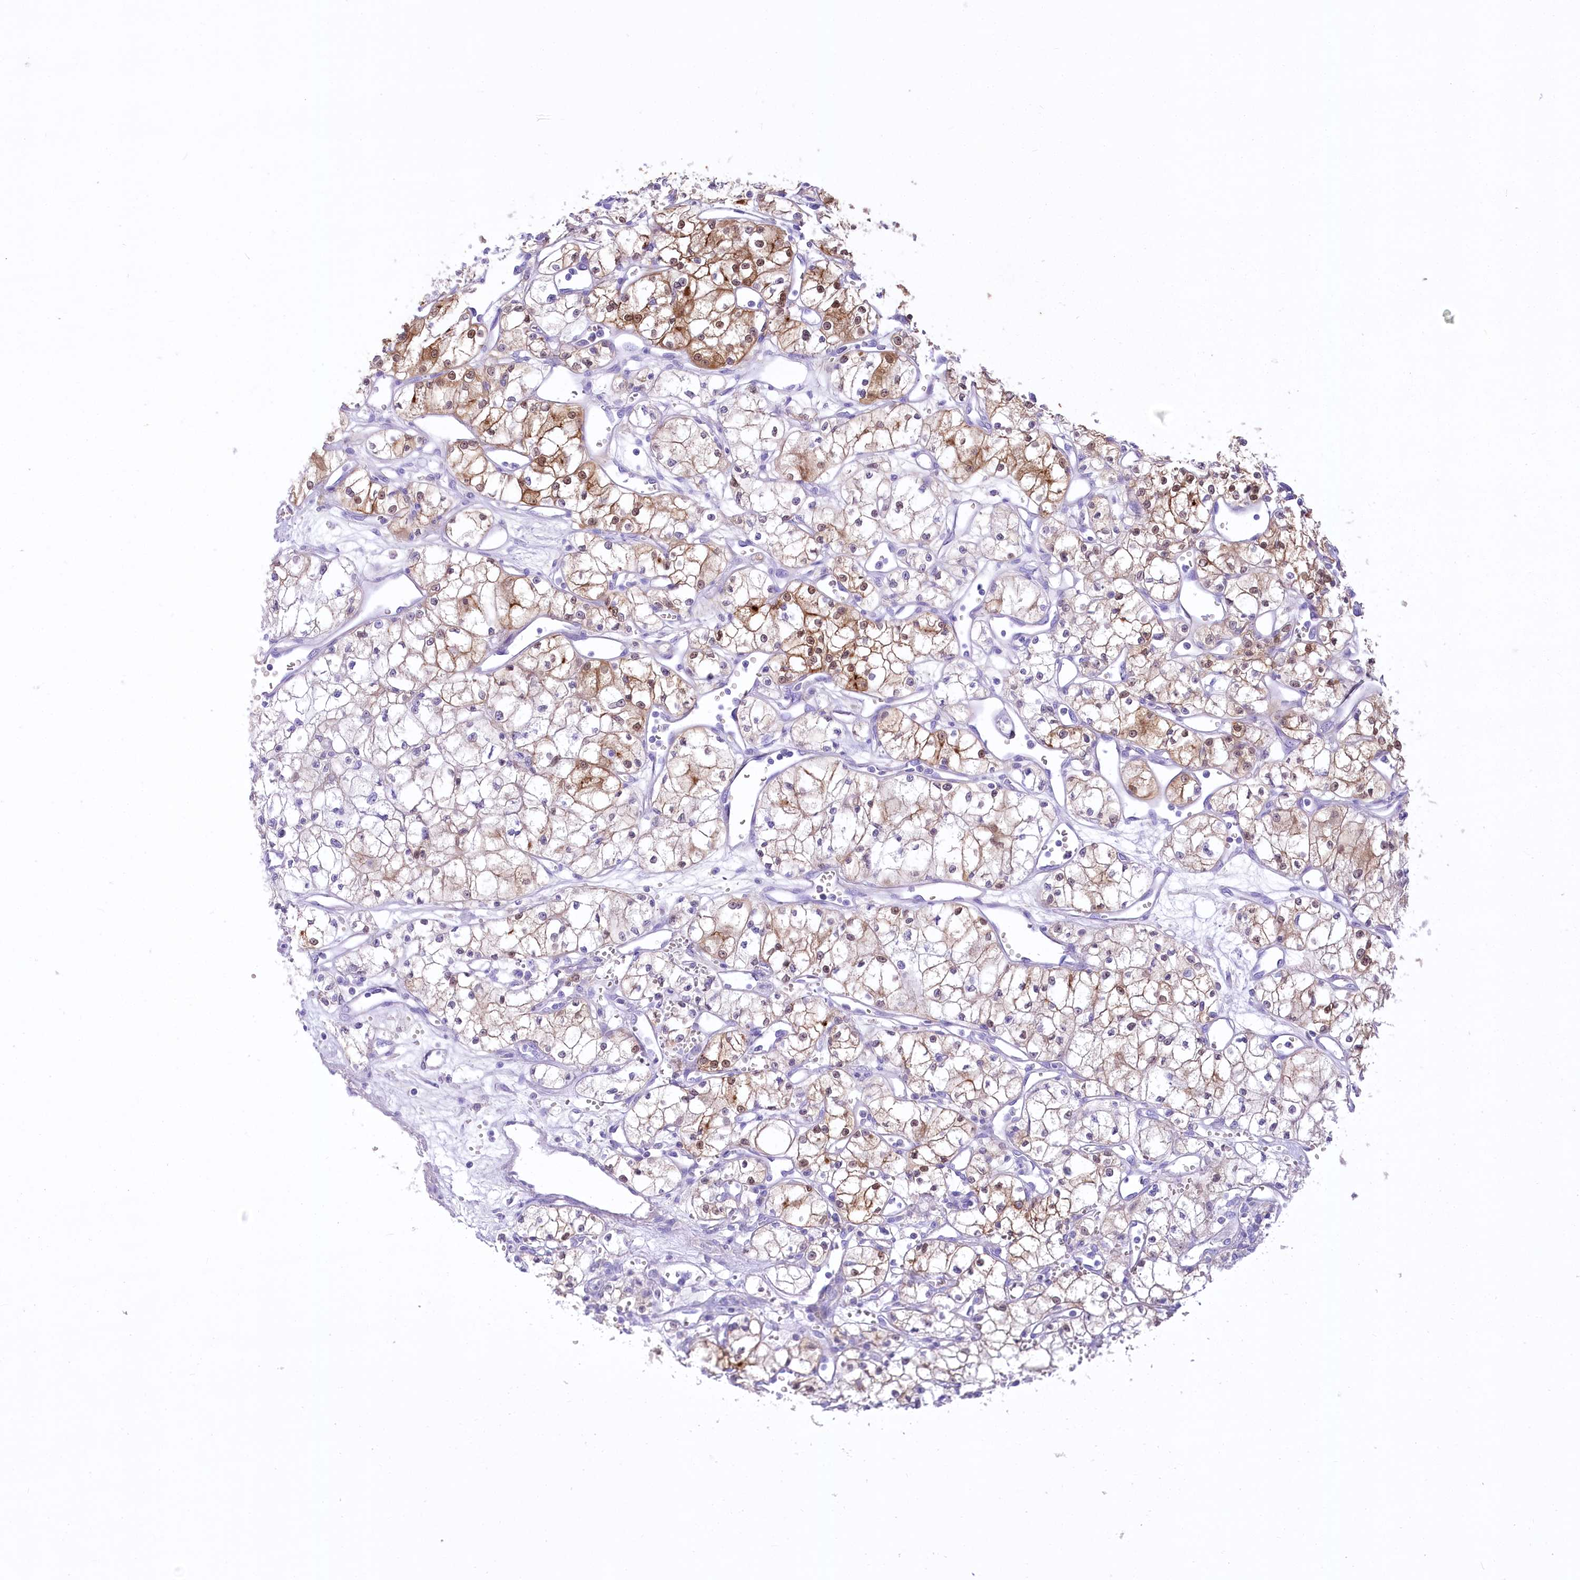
{"staining": {"intensity": "moderate", "quantity": "25%-75%", "location": "cytoplasmic/membranous,nuclear"}, "tissue": "renal cancer", "cell_type": "Tumor cells", "image_type": "cancer", "snomed": [{"axis": "morphology", "description": "Adenocarcinoma, NOS"}, {"axis": "topography", "description": "Kidney"}], "caption": "This image reveals immunohistochemistry staining of human renal cancer (adenocarcinoma), with medium moderate cytoplasmic/membranous and nuclear expression in approximately 25%-75% of tumor cells.", "gene": "PBLD", "patient": {"sex": "male", "age": 59}}